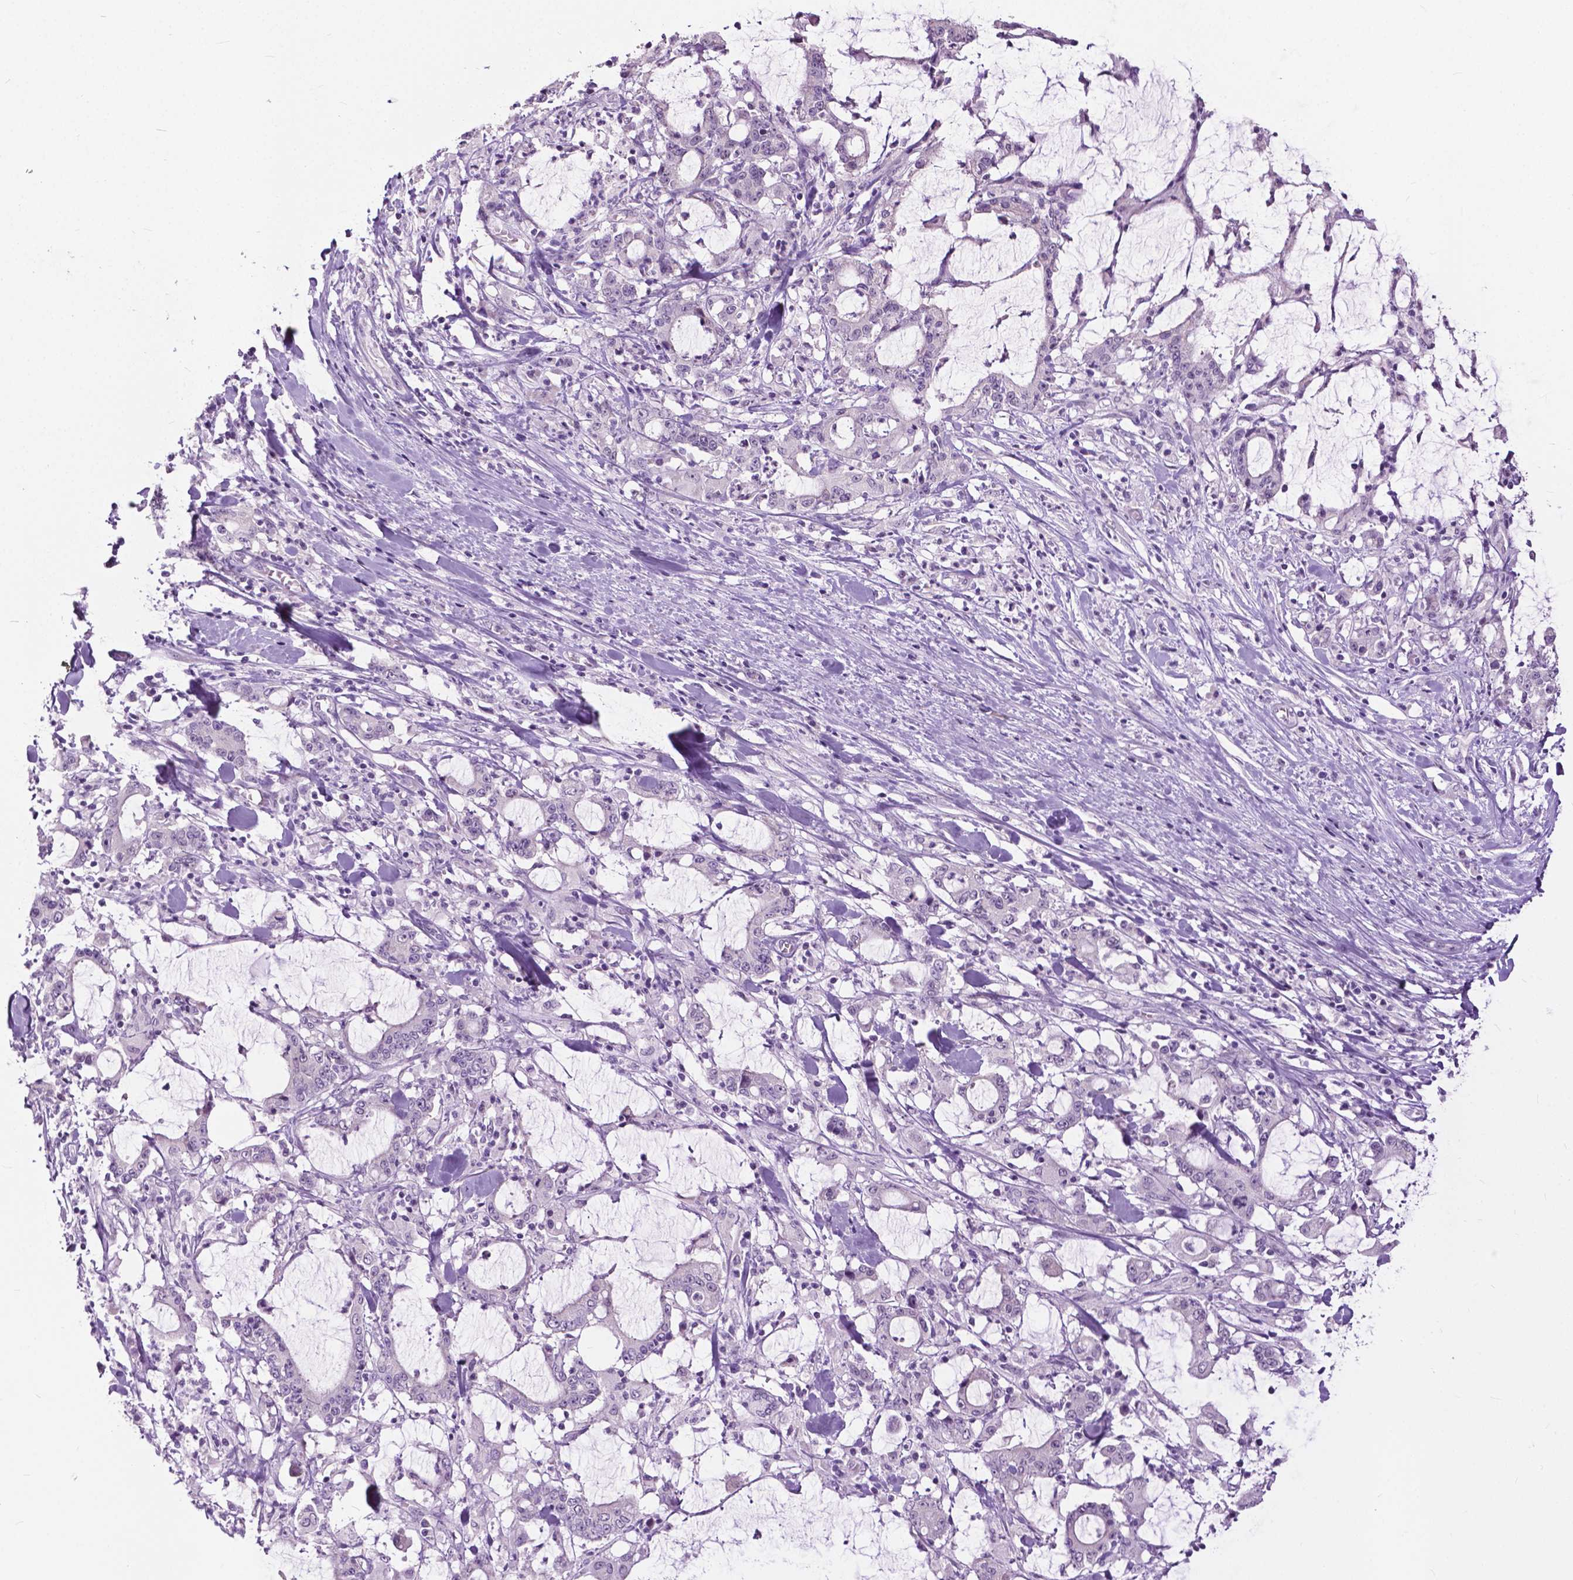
{"staining": {"intensity": "negative", "quantity": "none", "location": "none"}, "tissue": "stomach cancer", "cell_type": "Tumor cells", "image_type": "cancer", "snomed": [{"axis": "morphology", "description": "Adenocarcinoma, NOS"}, {"axis": "topography", "description": "Stomach, upper"}], "caption": "IHC photomicrograph of stomach adenocarcinoma stained for a protein (brown), which shows no staining in tumor cells. (DAB IHC, high magnification).", "gene": "GPR37L1", "patient": {"sex": "male", "age": 68}}